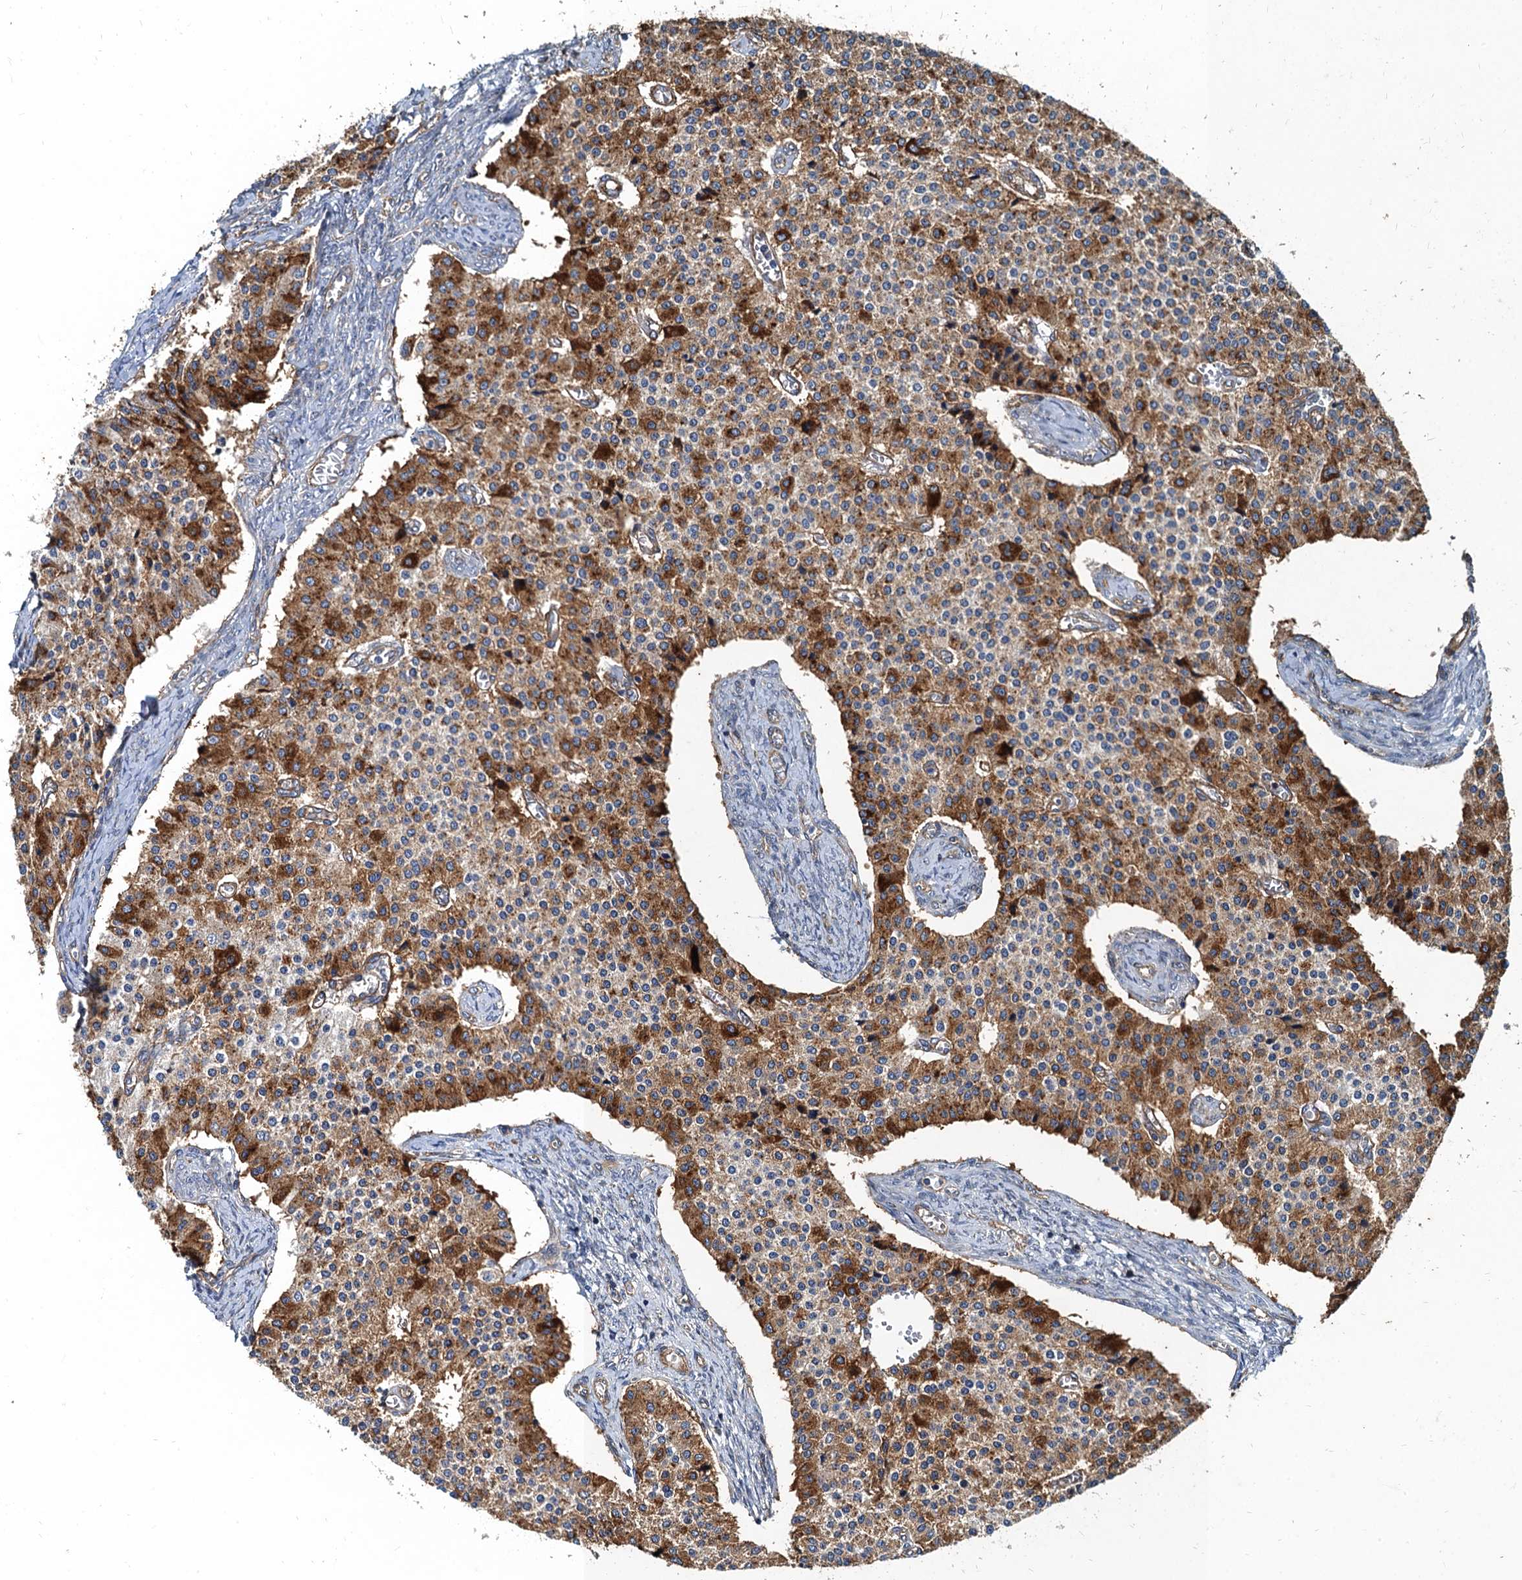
{"staining": {"intensity": "strong", "quantity": "25%-75%", "location": "cytoplasmic/membranous"}, "tissue": "carcinoid", "cell_type": "Tumor cells", "image_type": "cancer", "snomed": [{"axis": "morphology", "description": "Carcinoid, malignant, NOS"}, {"axis": "topography", "description": "Colon"}], "caption": "Brown immunohistochemical staining in carcinoid reveals strong cytoplasmic/membranous expression in approximately 25%-75% of tumor cells.", "gene": "NGRN", "patient": {"sex": "female", "age": 52}}